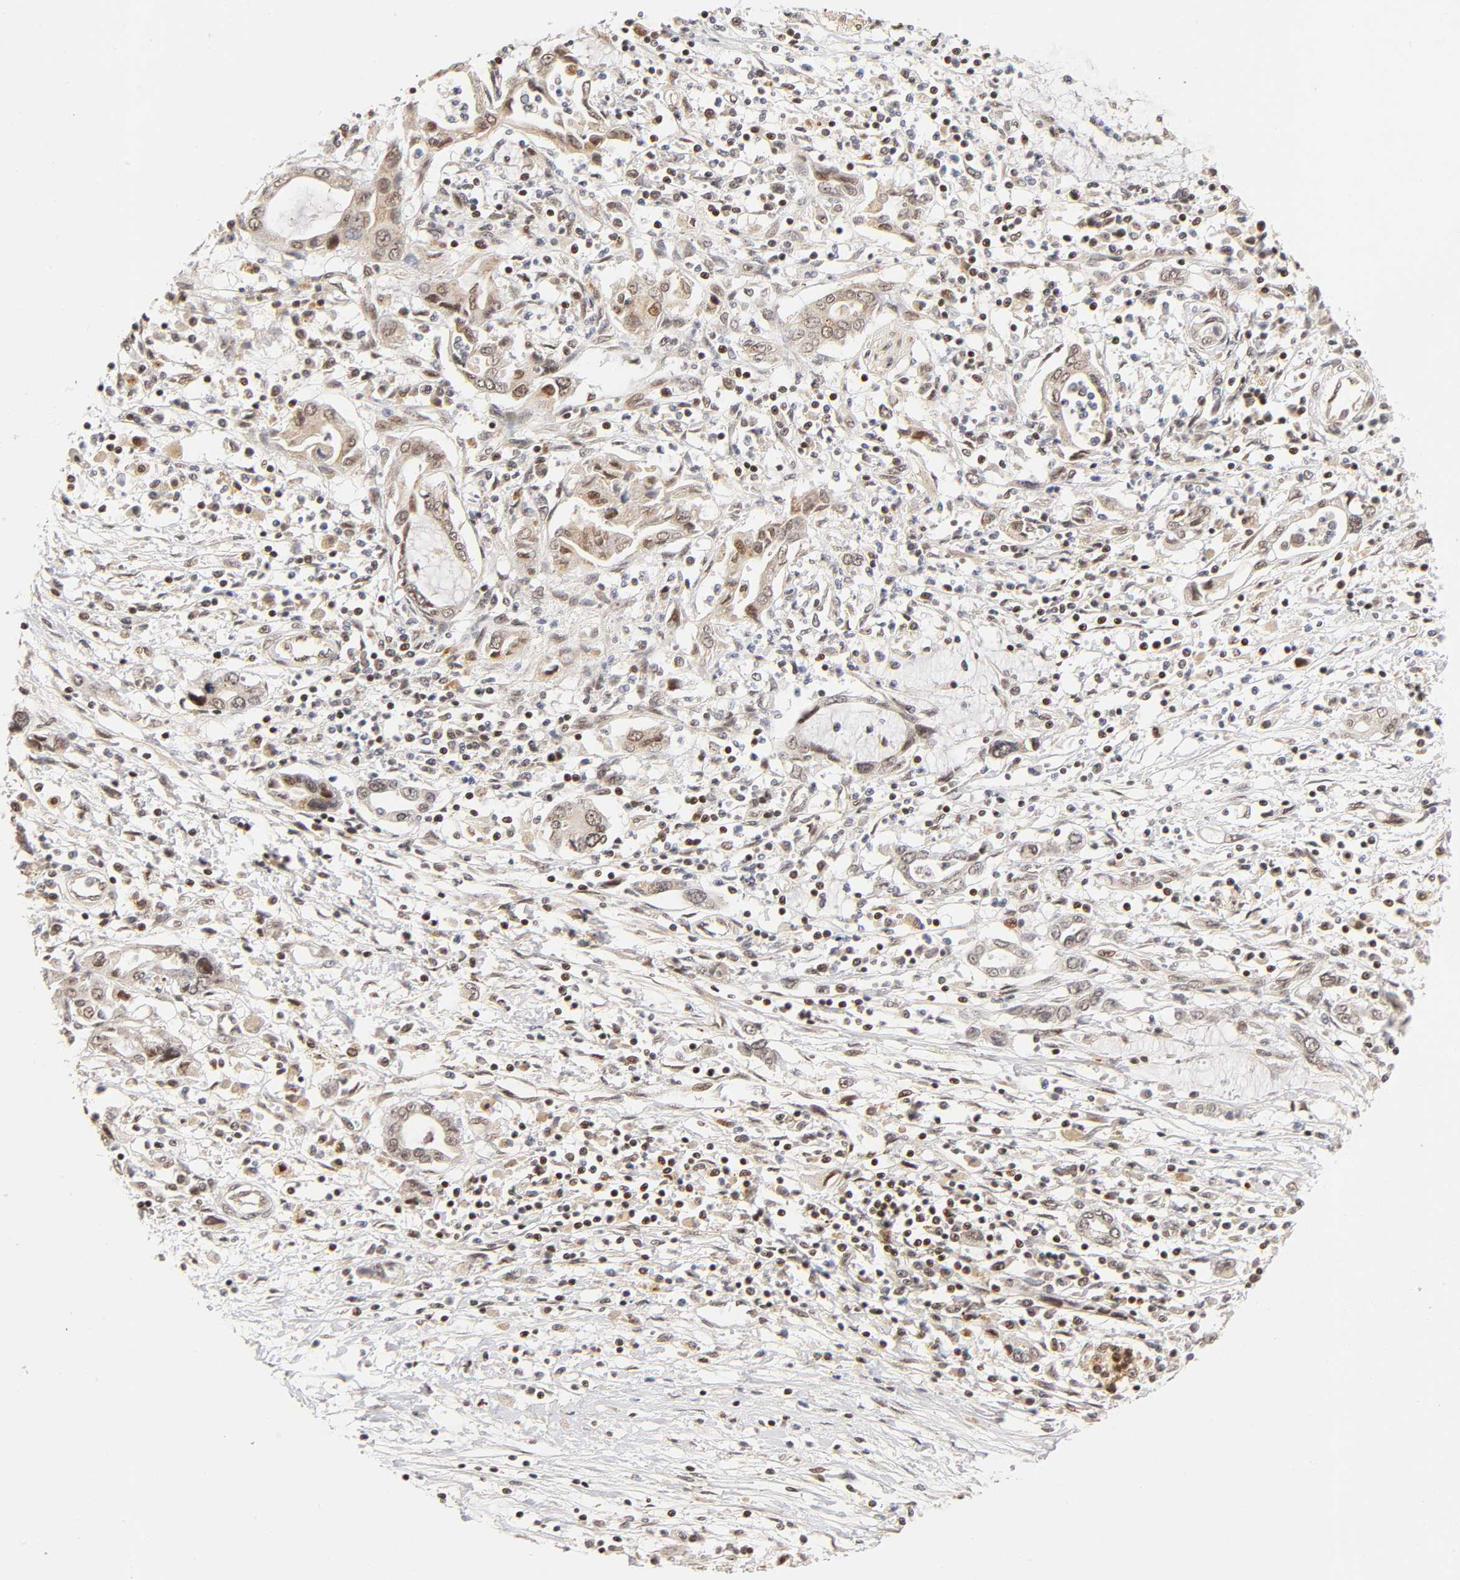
{"staining": {"intensity": "weak", "quantity": "25%-75%", "location": "cytoplasmic/membranous,nuclear"}, "tissue": "pancreatic cancer", "cell_type": "Tumor cells", "image_type": "cancer", "snomed": [{"axis": "morphology", "description": "Adenocarcinoma, NOS"}, {"axis": "topography", "description": "Pancreas"}], "caption": "Protein positivity by IHC displays weak cytoplasmic/membranous and nuclear staining in approximately 25%-75% of tumor cells in pancreatic cancer.", "gene": "TAF10", "patient": {"sex": "female", "age": 57}}